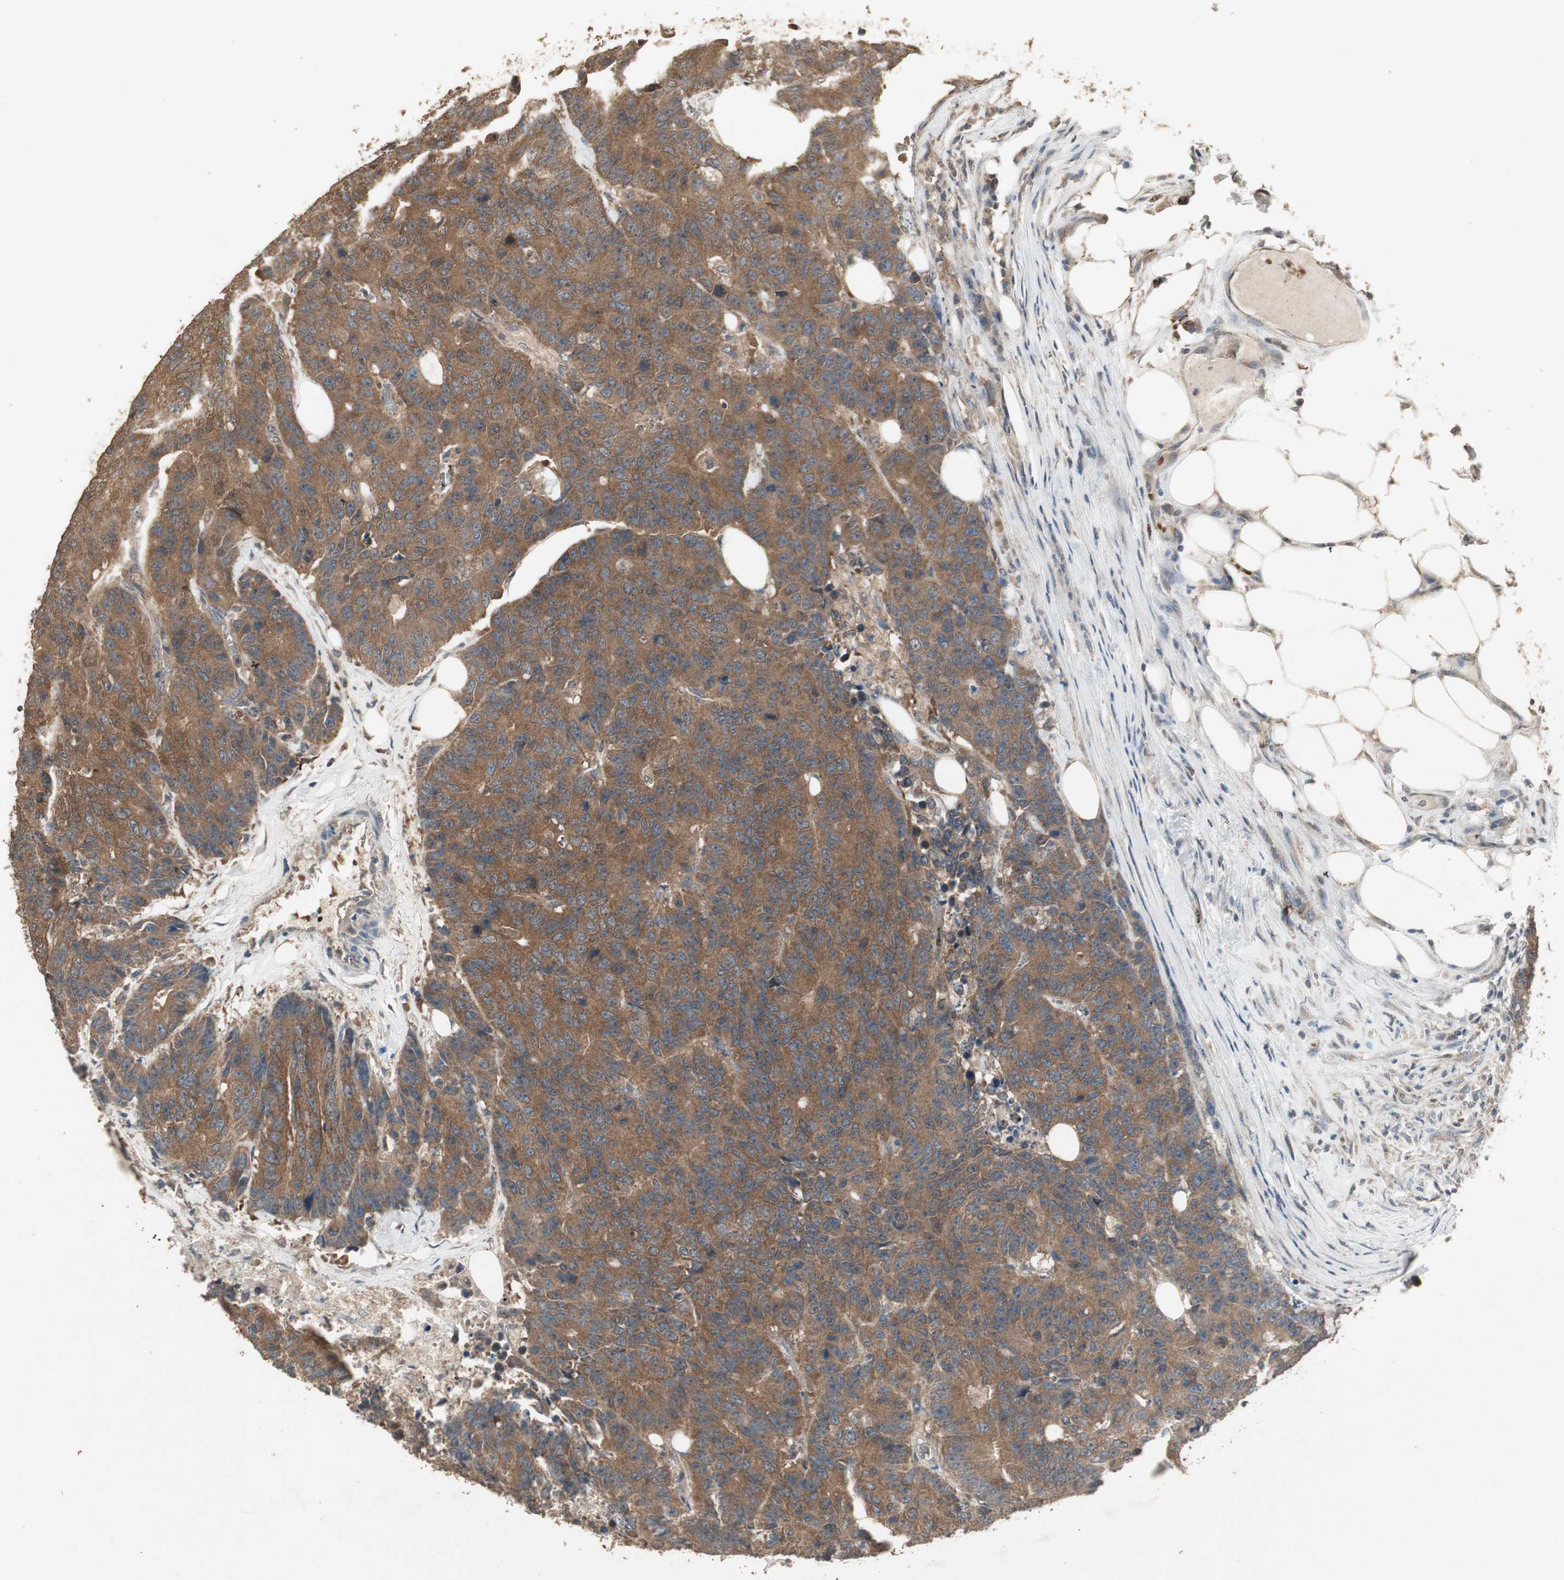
{"staining": {"intensity": "moderate", "quantity": ">75%", "location": "cytoplasmic/membranous"}, "tissue": "colorectal cancer", "cell_type": "Tumor cells", "image_type": "cancer", "snomed": [{"axis": "morphology", "description": "Adenocarcinoma, NOS"}, {"axis": "topography", "description": "Colon"}], "caption": "IHC micrograph of neoplastic tissue: colorectal adenocarcinoma stained using immunohistochemistry exhibits medium levels of moderate protein expression localized specifically in the cytoplasmic/membranous of tumor cells, appearing as a cytoplasmic/membranous brown color.", "gene": "UBAC1", "patient": {"sex": "female", "age": 86}}